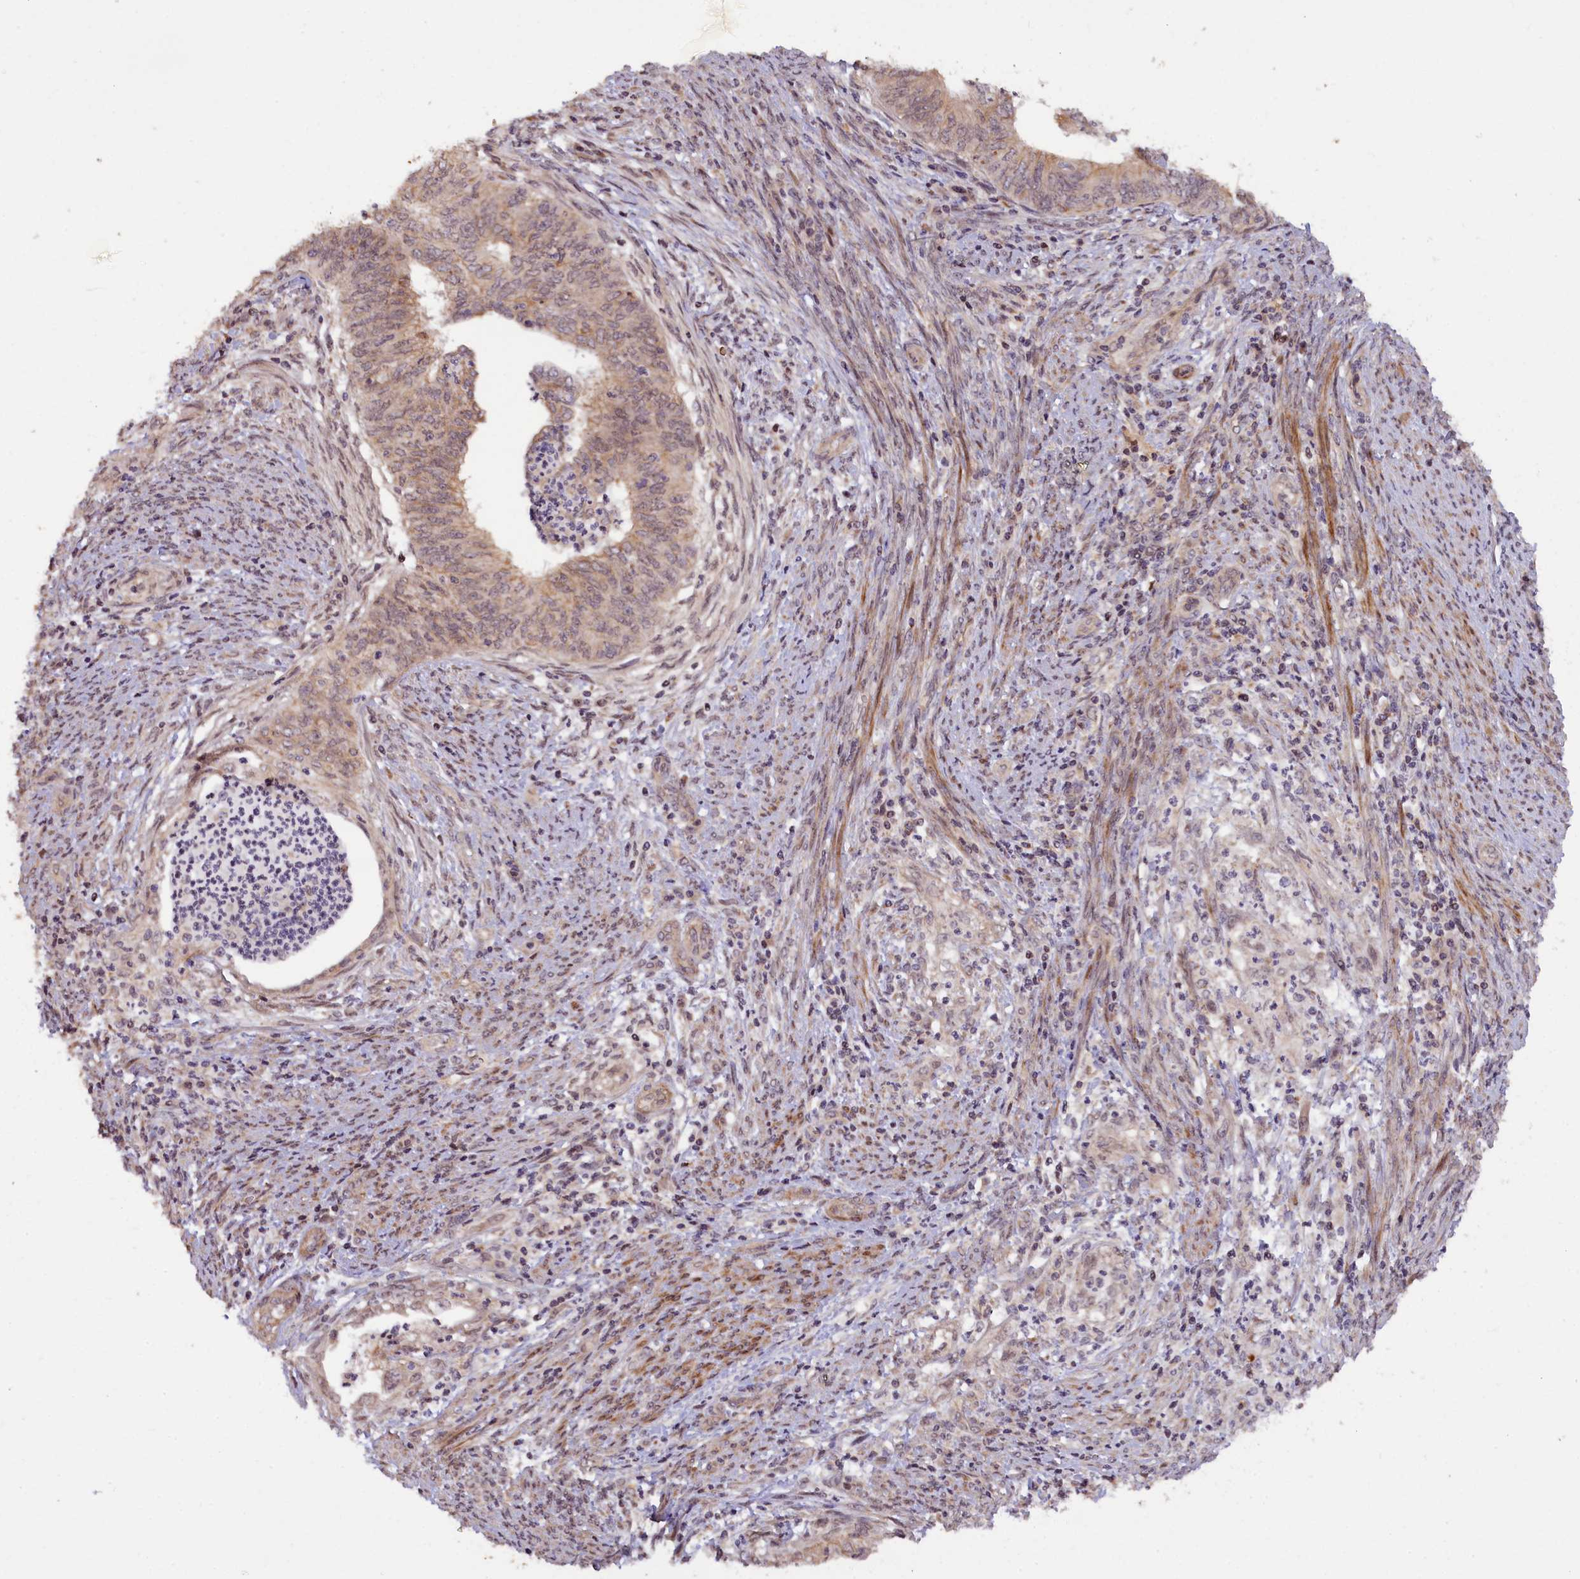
{"staining": {"intensity": "weak", "quantity": "25%-75%", "location": "cytoplasmic/membranous"}, "tissue": "endometrial cancer", "cell_type": "Tumor cells", "image_type": "cancer", "snomed": [{"axis": "morphology", "description": "Adenocarcinoma, NOS"}, {"axis": "topography", "description": "Endometrium"}], "caption": "DAB immunohistochemical staining of endometrial cancer displays weak cytoplasmic/membranous protein staining in about 25%-75% of tumor cells.", "gene": "ZNF480", "patient": {"sex": "female", "age": 68}}